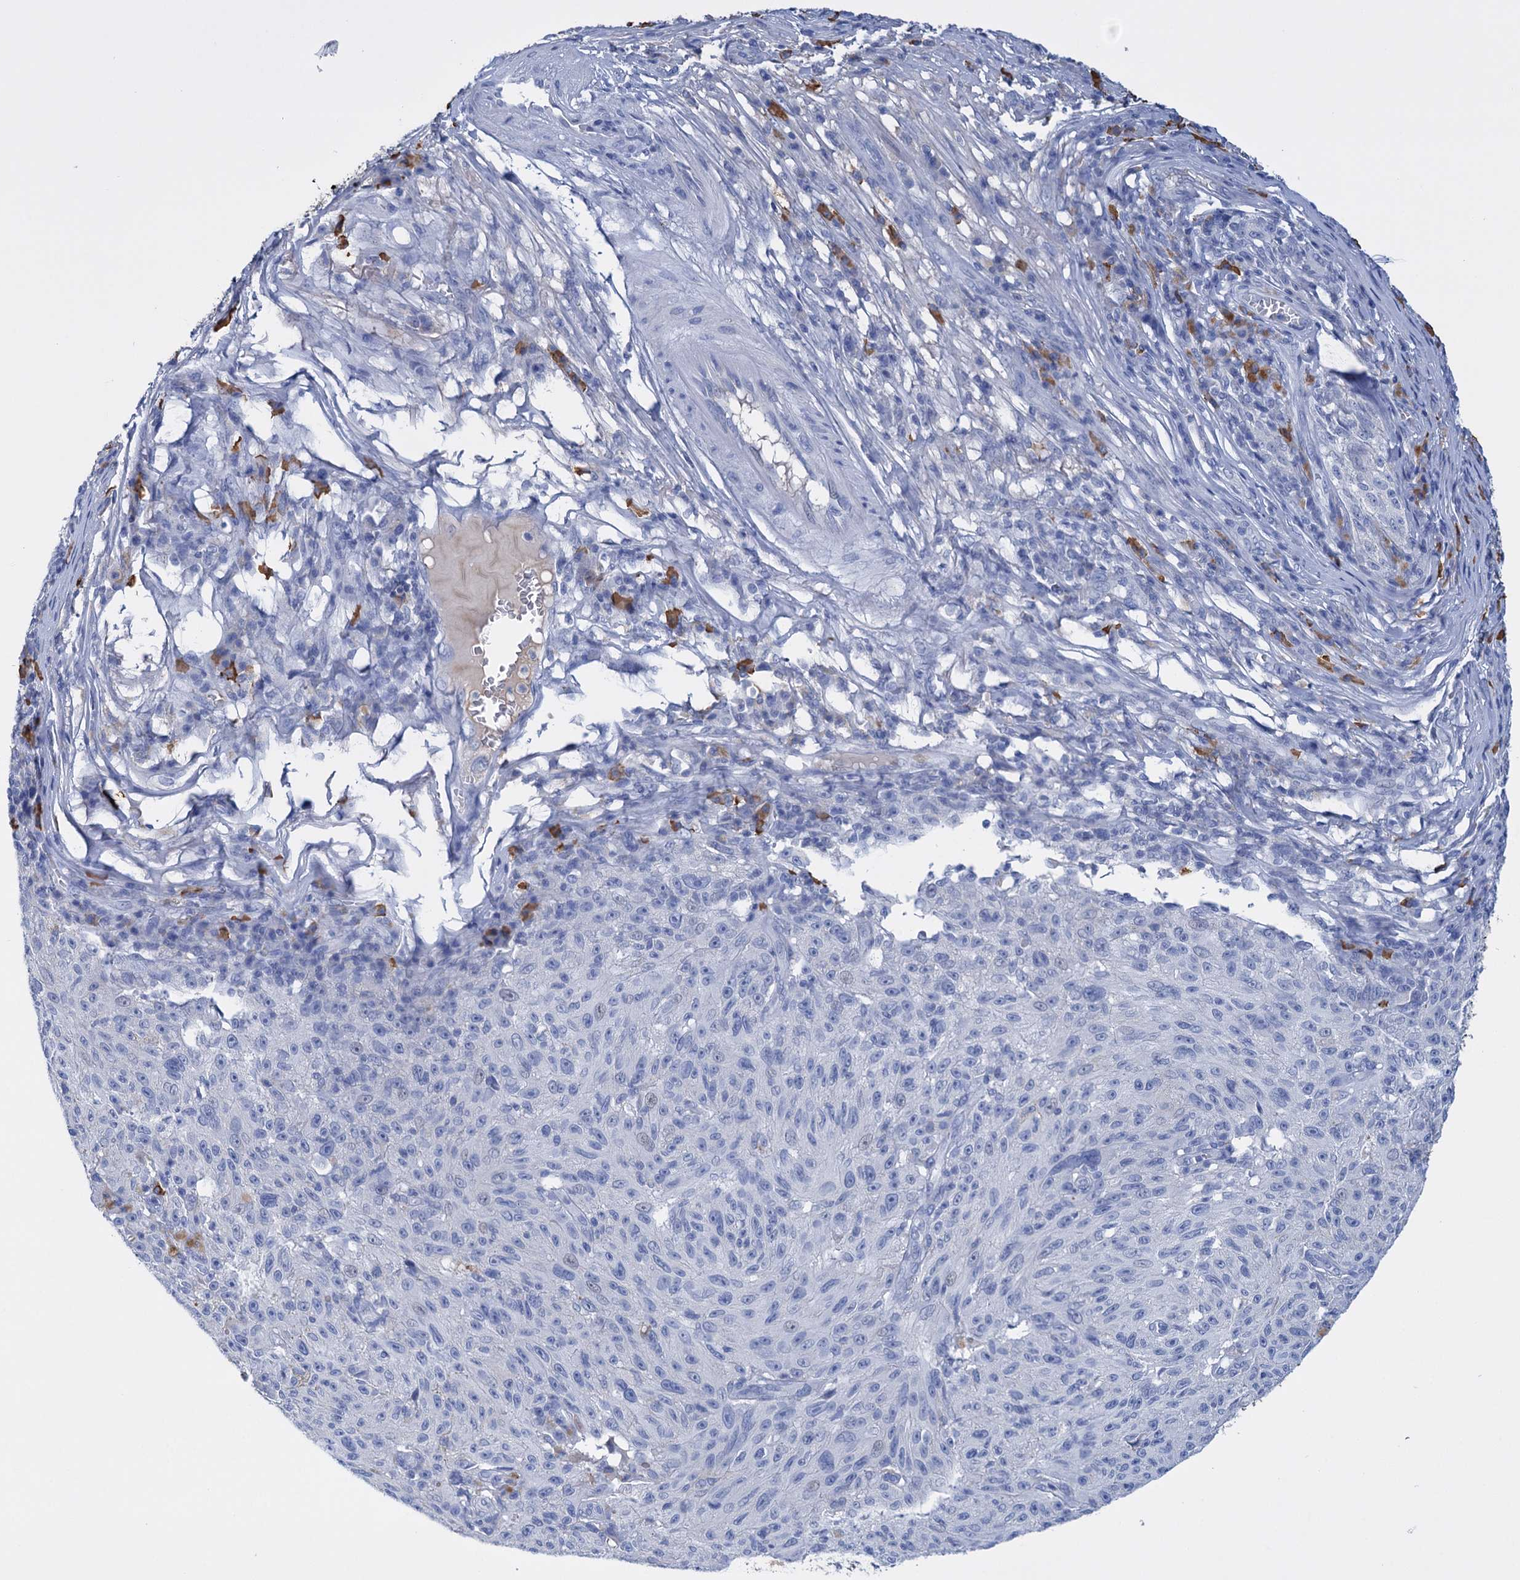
{"staining": {"intensity": "negative", "quantity": "none", "location": "none"}, "tissue": "melanoma", "cell_type": "Tumor cells", "image_type": "cancer", "snomed": [{"axis": "morphology", "description": "Malignant melanoma, NOS"}, {"axis": "topography", "description": "Skin"}], "caption": "The photomicrograph exhibits no staining of tumor cells in malignant melanoma.", "gene": "FBXW12", "patient": {"sex": "female", "age": 82}}